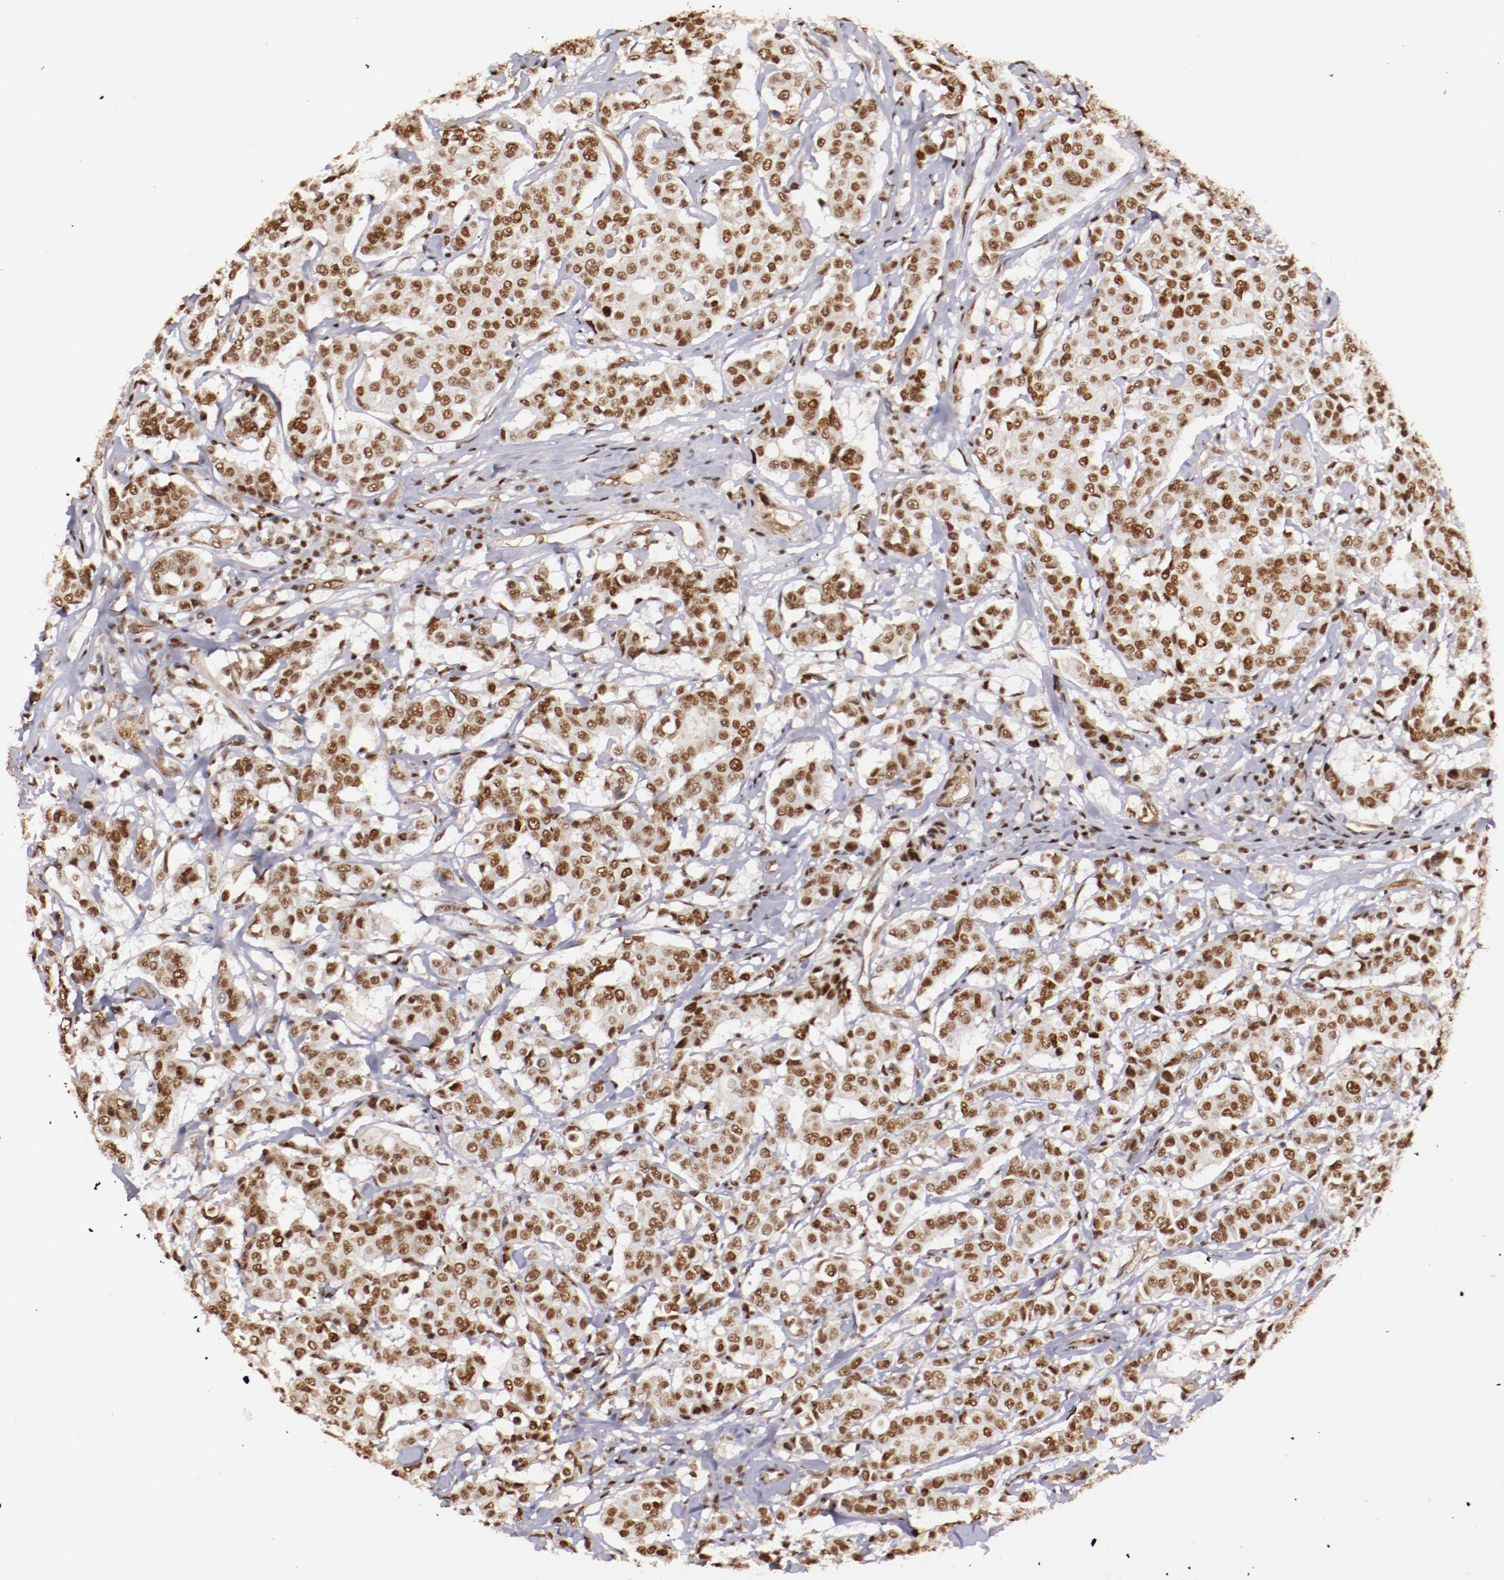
{"staining": {"intensity": "moderate", "quantity": ">75%", "location": "nuclear"}, "tissue": "breast cancer", "cell_type": "Tumor cells", "image_type": "cancer", "snomed": [{"axis": "morphology", "description": "Duct carcinoma"}, {"axis": "topography", "description": "Breast"}], "caption": "Tumor cells exhibit medium levels of moderate nuclear positivity in about >75% of cells in infiltrating ductal carcinoma (breast). (DAB = brown stain, brightfield microscopy at high magnification).", "gene": "STAG2", "patient": {"sex": "female", "age": 27}}